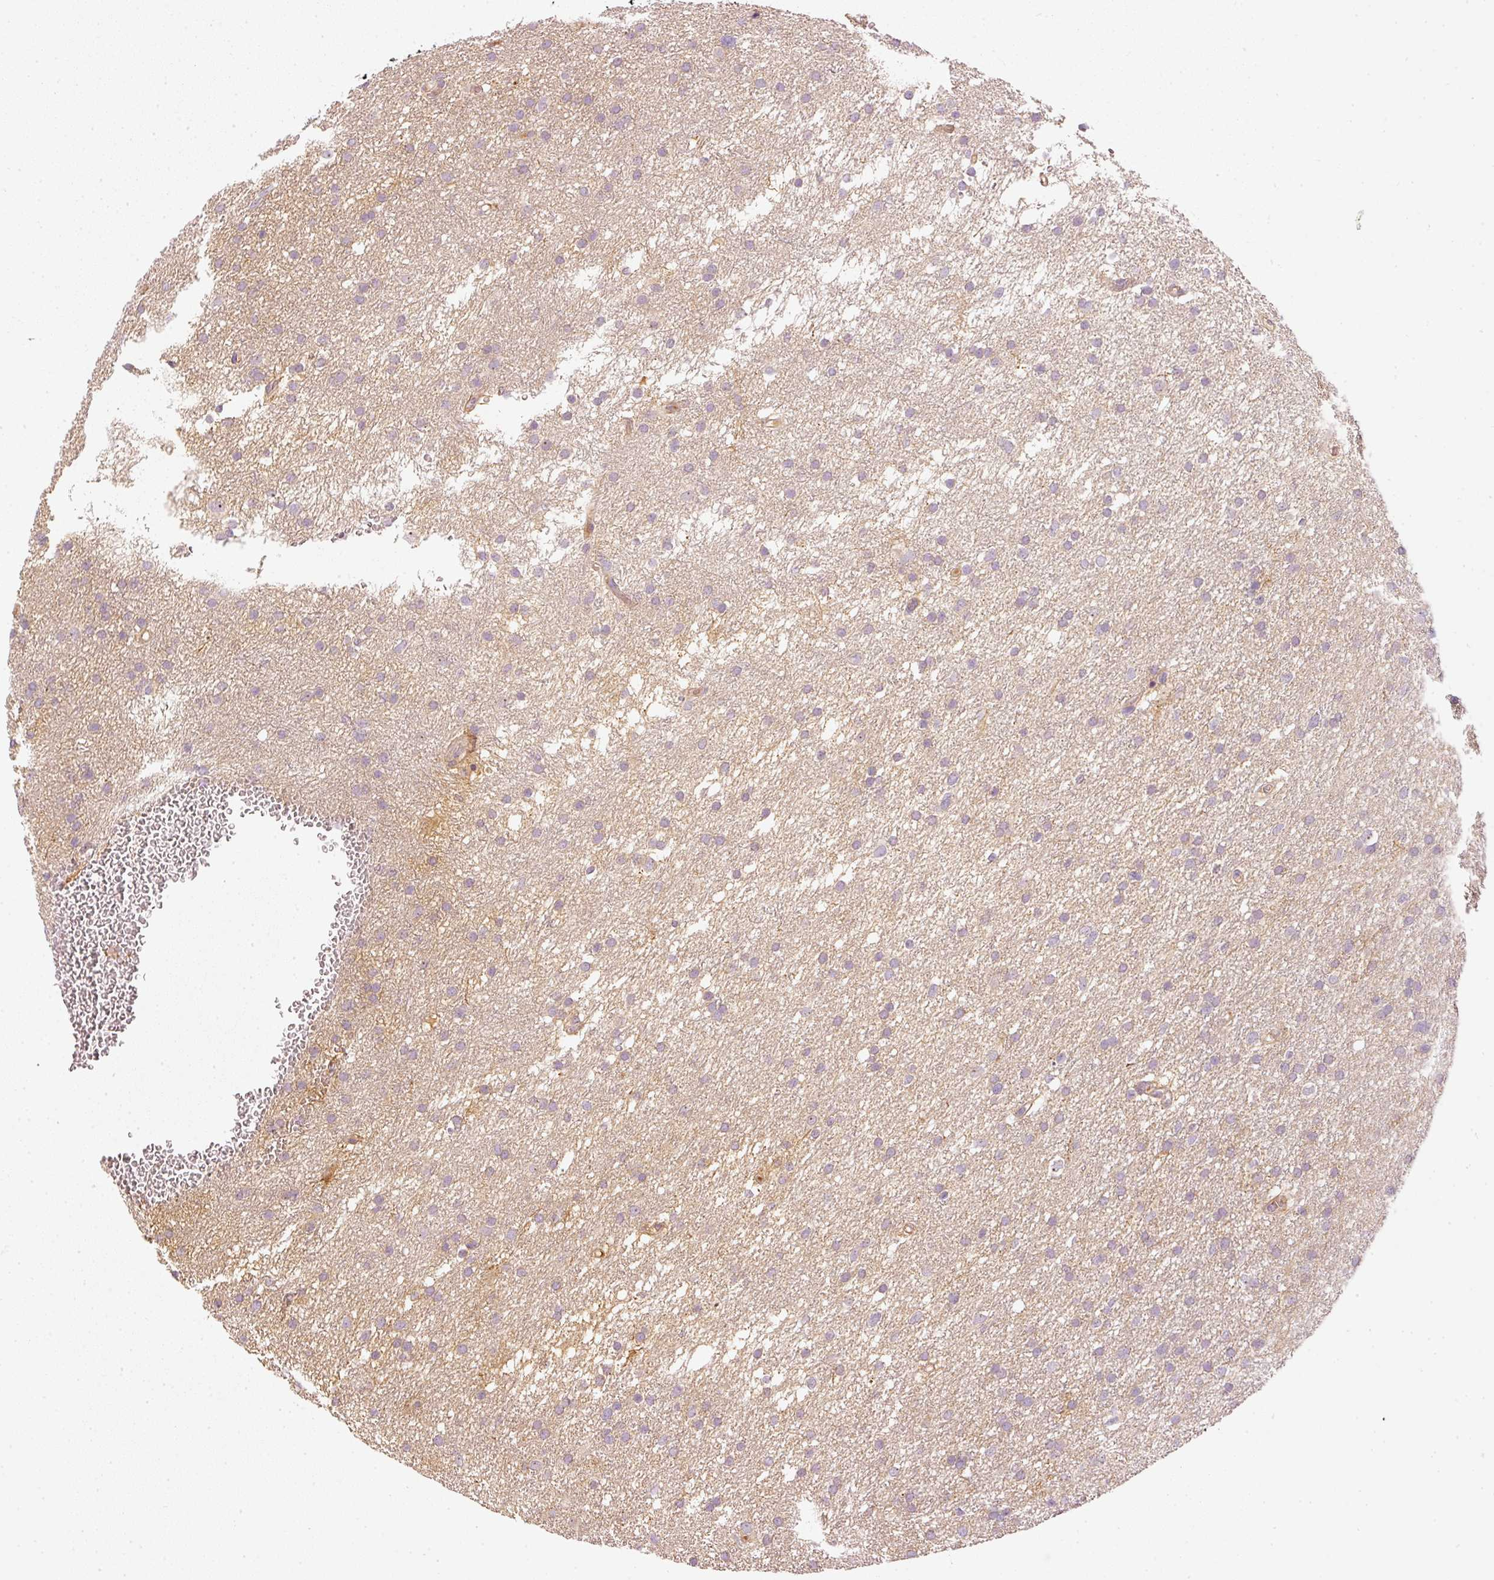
{"staining": {"intensity": "weak", "quantity": "25%-75%", "location": "cytoplasmic/membranous"}, "tissue": "glioma", "cell_type": "Tumor cells", "image_type": "cancer", "snomed": [{"axis": "morphology", "description": "Glioma, malignant, High grade"}, {"axis": "topography", "description": "Cerebral cortex"}], "caption": "Protein staining demonstrates weak cytoplasmic/membranous expression in approximately 25%-75% of tumor cells in malignant high-grade glioma.", "gene": "VCAM1", "patient": {"sex": "female", "age": 36}}